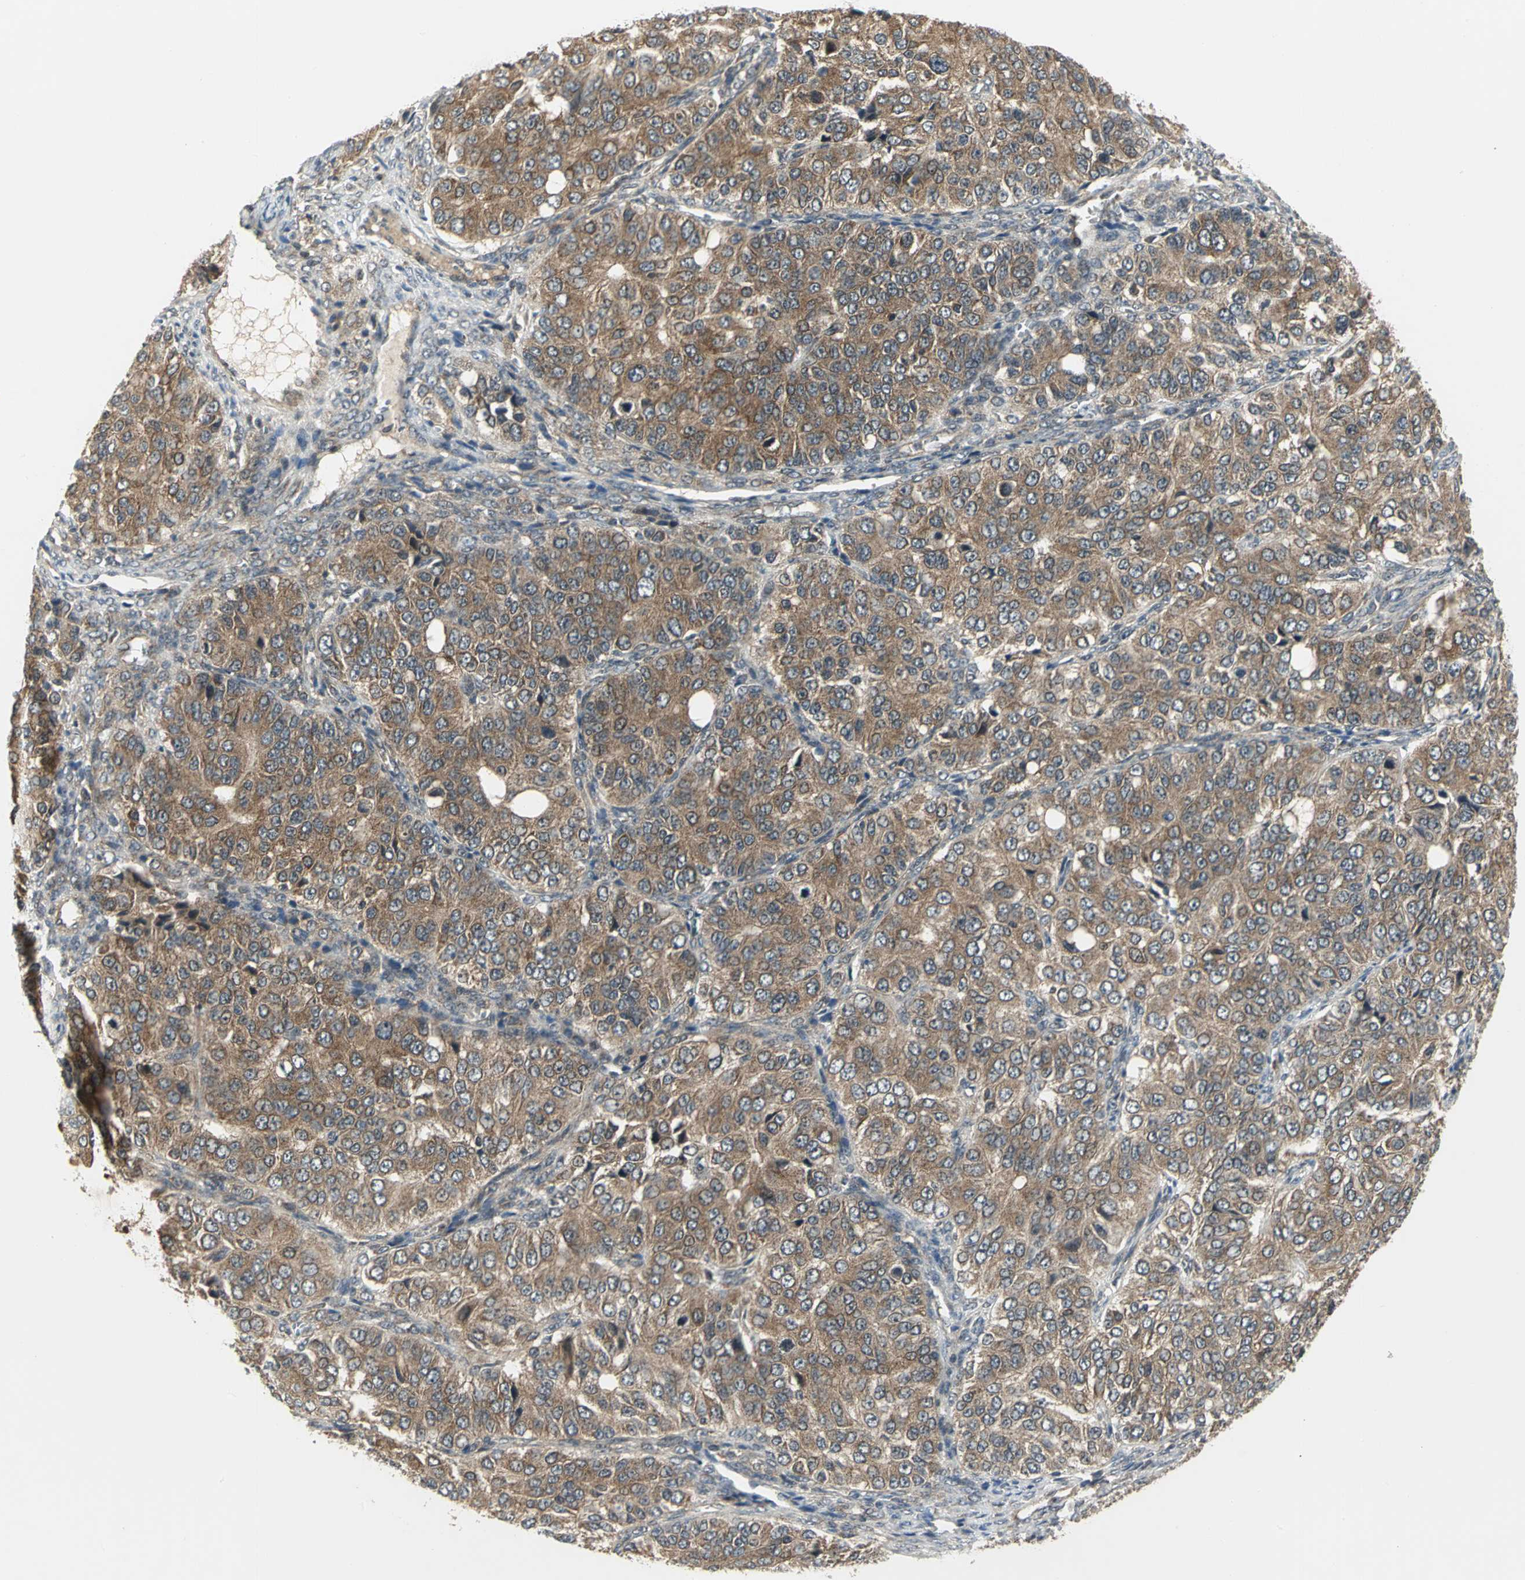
{"staining": {"intensity": "strong", "quantity": ">75%", "location": "cytoplasmic/membranous"}, "tissue": "ovarian cancer", "cell_type": "Tumor cells", "image_type": "cancer", "snomed": [{"axis": "morphology", "description": "Carcinoma, endometroid"}, {"axis": "topography", "description": "Ovary"}], "caption": "Ovarian cancer (endometroid carcinoma) stained with DAB IHC demonstrates high levels of strong cytoplasmic/membranous staining in approximately >75% of tumor cells.", "gene": "MAPK8IP3", "patient": {"sex": "female", "age": 51}}